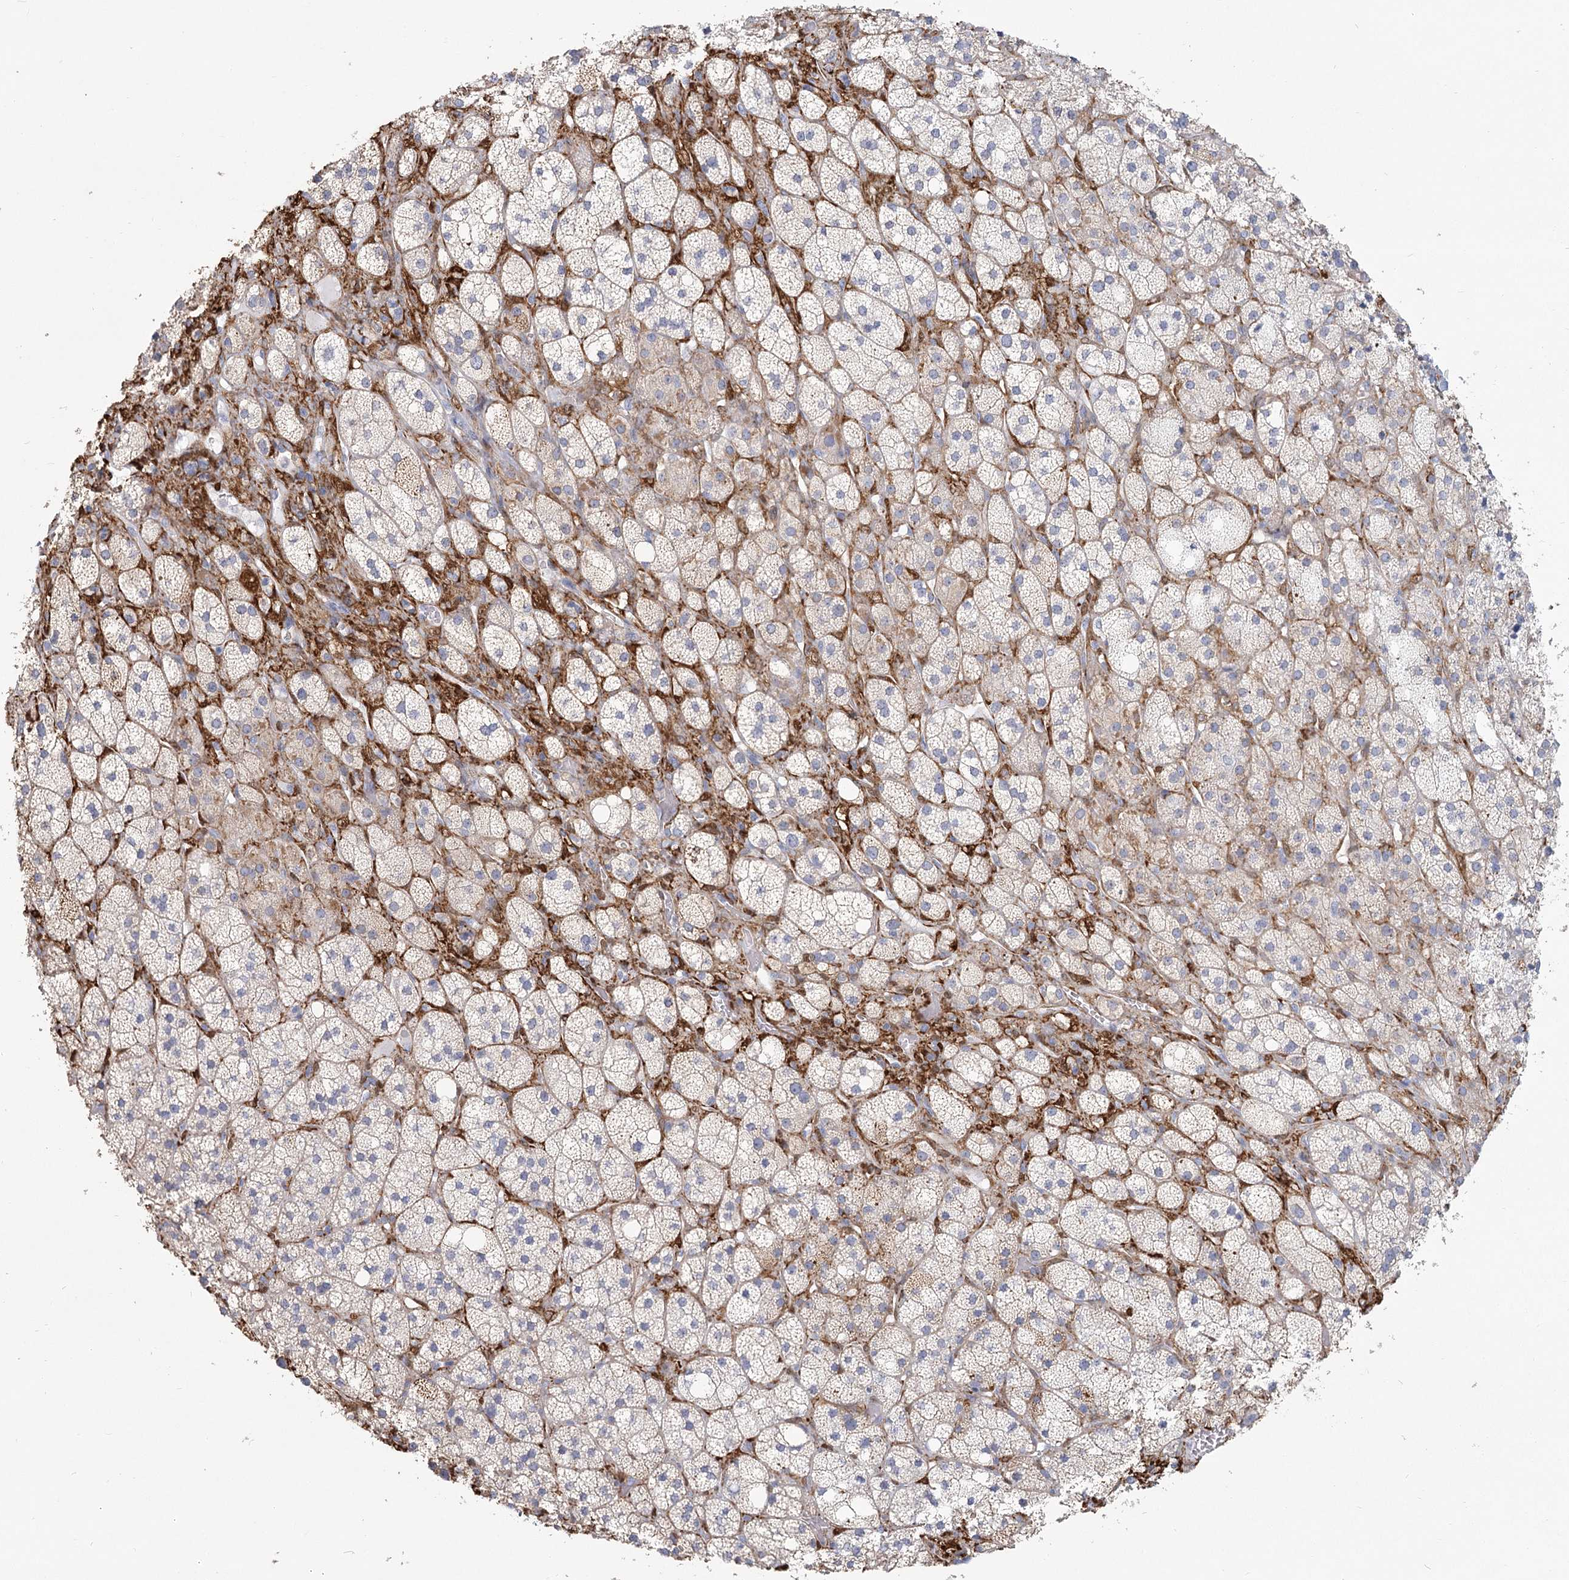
{"staining": {"intensity": "weak", "quantity": "<25%", "location": "cytoplasmic/membranous"}, "tissue": "adrenal gland", "cell_type": "Glandular cells", "image_type": "normal", "snomed": [{"axis": "morphology", "description": "Normal tissue, NOS"}, {"axis": "topography", "description": "Adrenal gland"}], "caption": "DAB immunohistochemical staining of normal adrenal gland demonstrates no significant staining in glandular cells.", "gene": "CNTLN", "patient": {"sex": "male", "age": 61}}